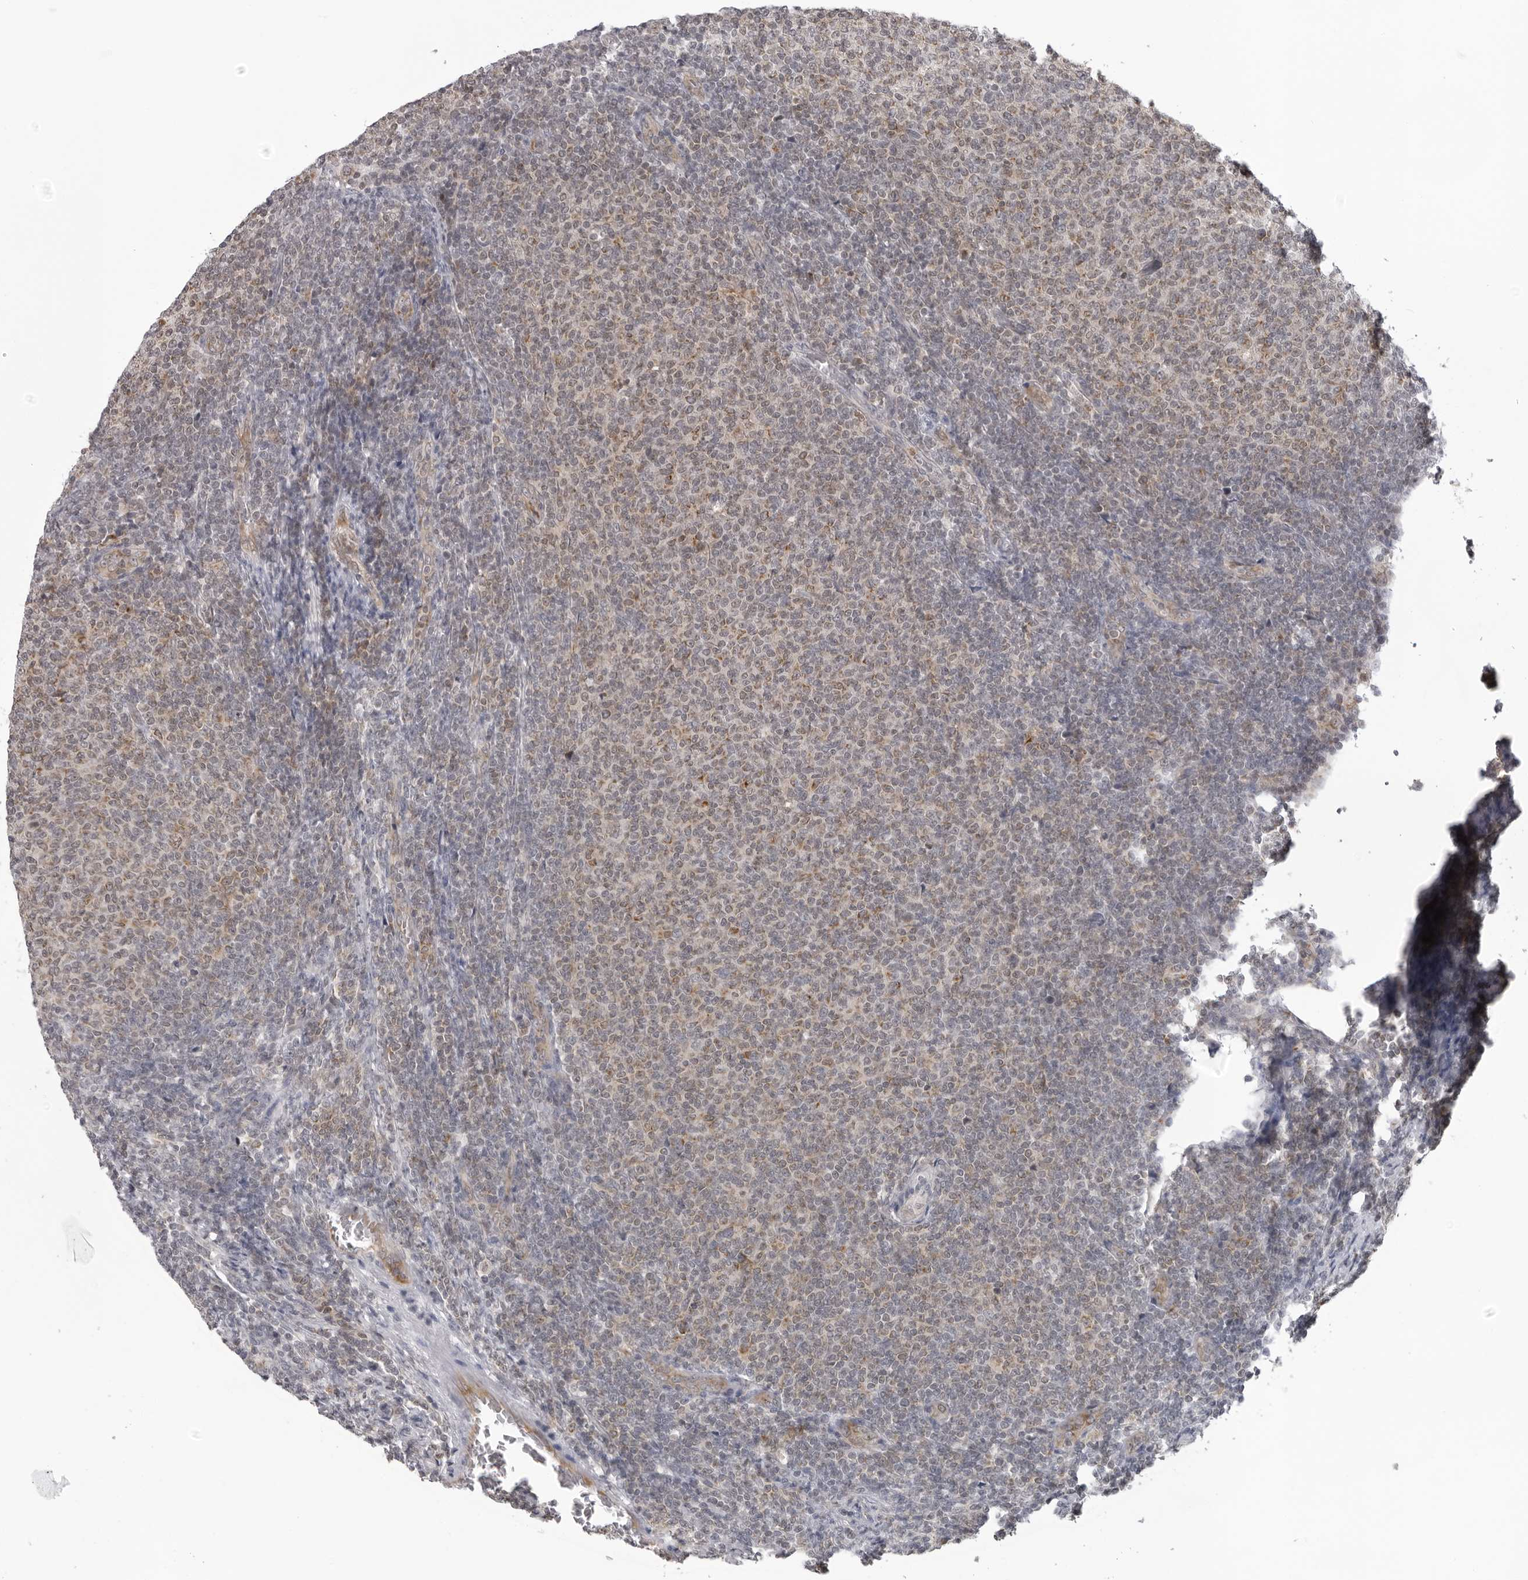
{"staining": {"intensity": "weak", "quantity": "25%-75%", "location": "cytoplasmic/membranous"}, "tissue": "lymphoma", "cell_type": "Tumor cells", "image_type": "cancer", "snomed": [{"axis": "morphology", "description": "Malignant lymphoma, non-Hodgkin's type, Low grade"}, {"axis": "topography", "description": "Lymph node"}], "caption": "Immunohistochemistry (IHC) staining of lymphoma, which reveals low levels of weak cytoplasmic/membranous expression in about 25%-75% of tumor cells indicating weak cytoplasmic/membranous protein expression. The staining was performed using DAB (3,3'-diaminobenzidine) (brown) for protein detection and nuclei were counterstained in hematoxylin (blue).", "gene": "MRPS15", "patient": {"sex": "male", "age": 66}}